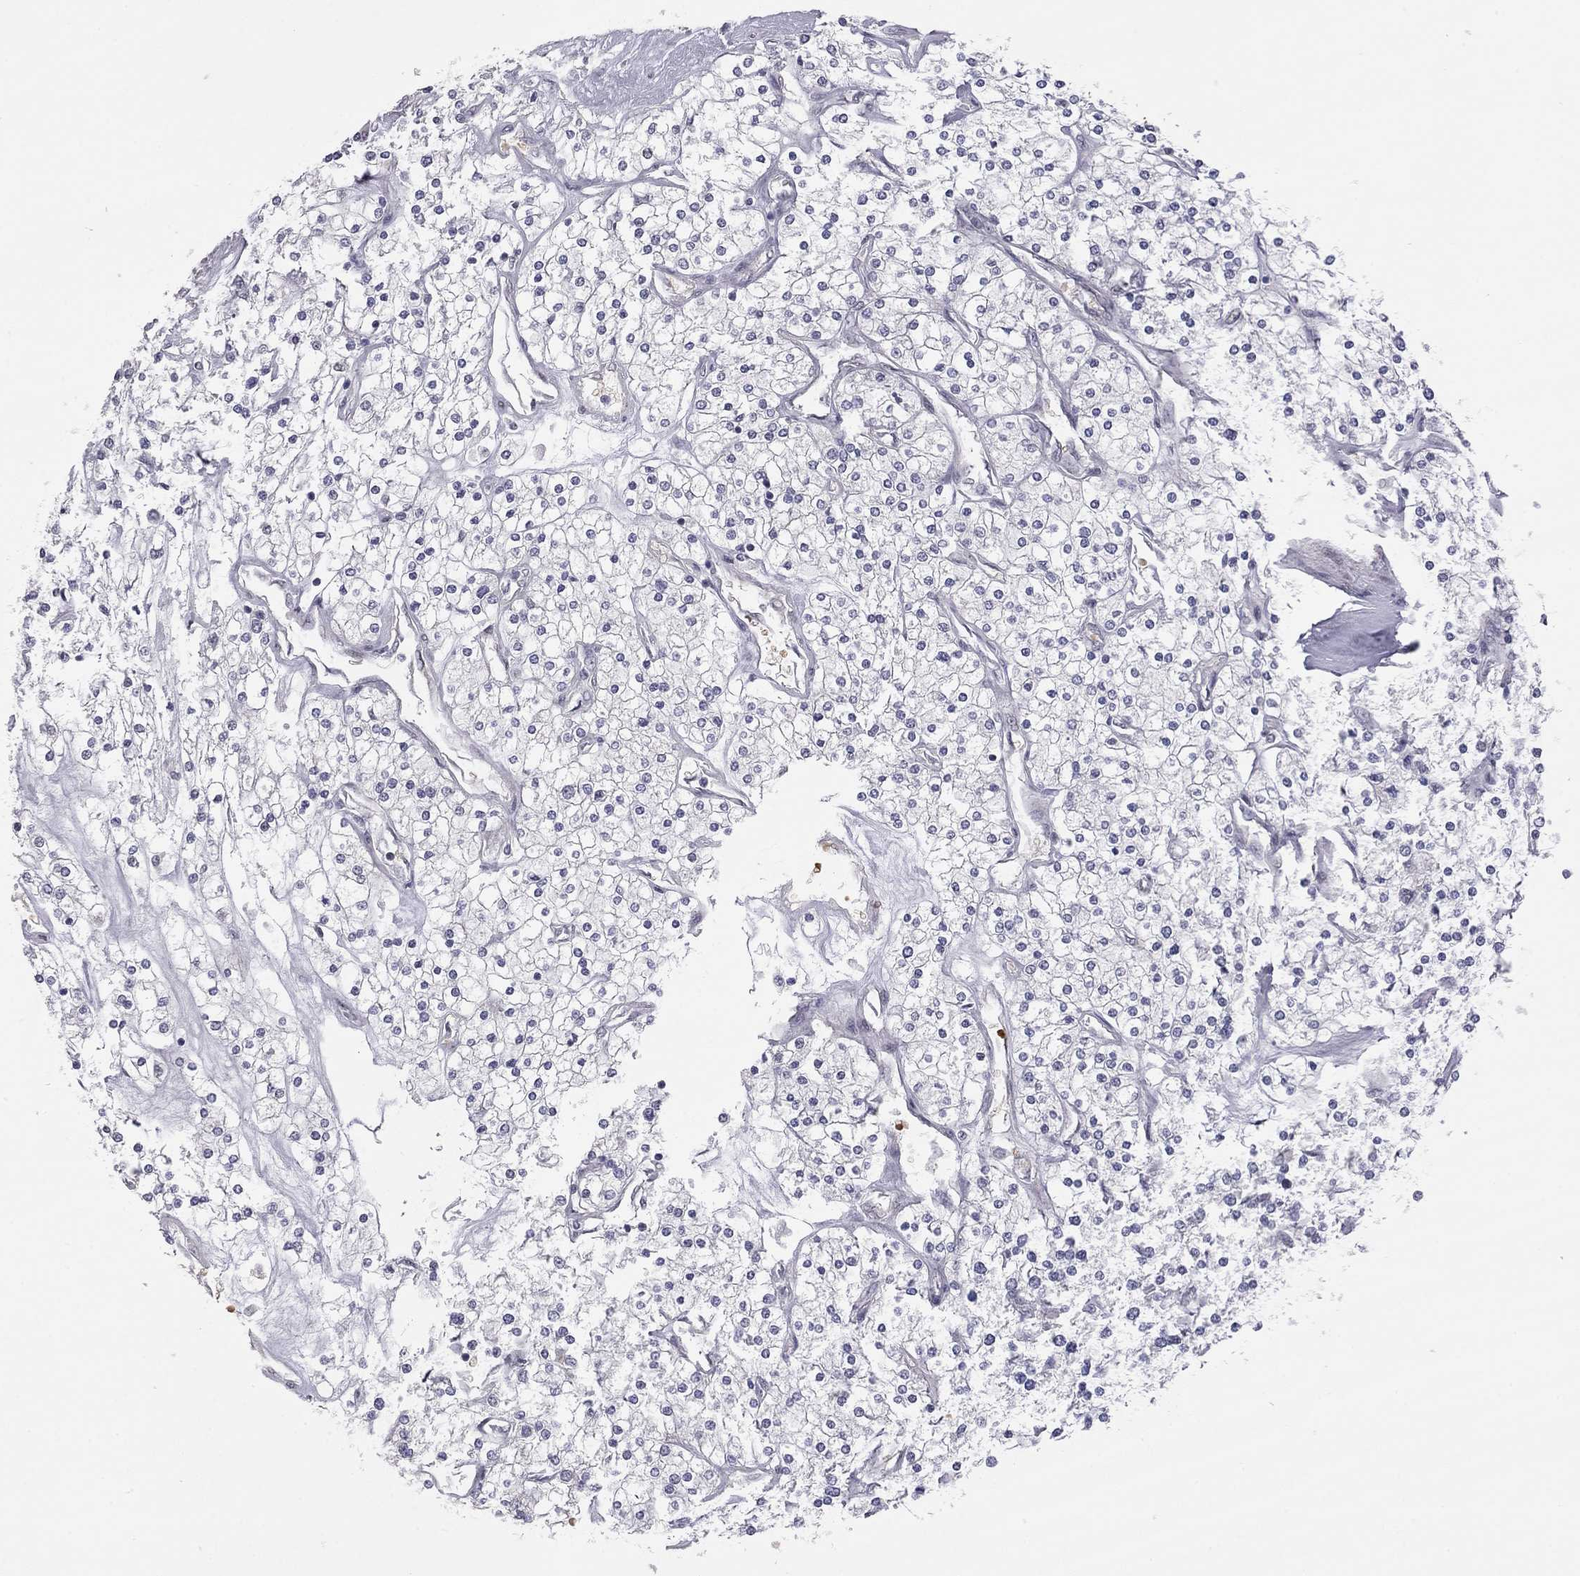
{"staining": {"intensity": "negative", "quantity": "none", "location": "none"}, "tissue": "renal cancer", "cell_type": "Tumor cells", "image_type": "cancer", "snomed": [{"axis": "morphology", "description": "Adenocarcinoma, NOS"}, {"axis": "topography", "description": "Kidney"}], "caption": "High power microscopy photomicrograph of an immunohistochemistry micrograph of renal cancer (adenocarcinoma), revealing no significant positivity in tumor cells.", "gene": "MC3R", "patient": {"sex": "male", "age": 80}}